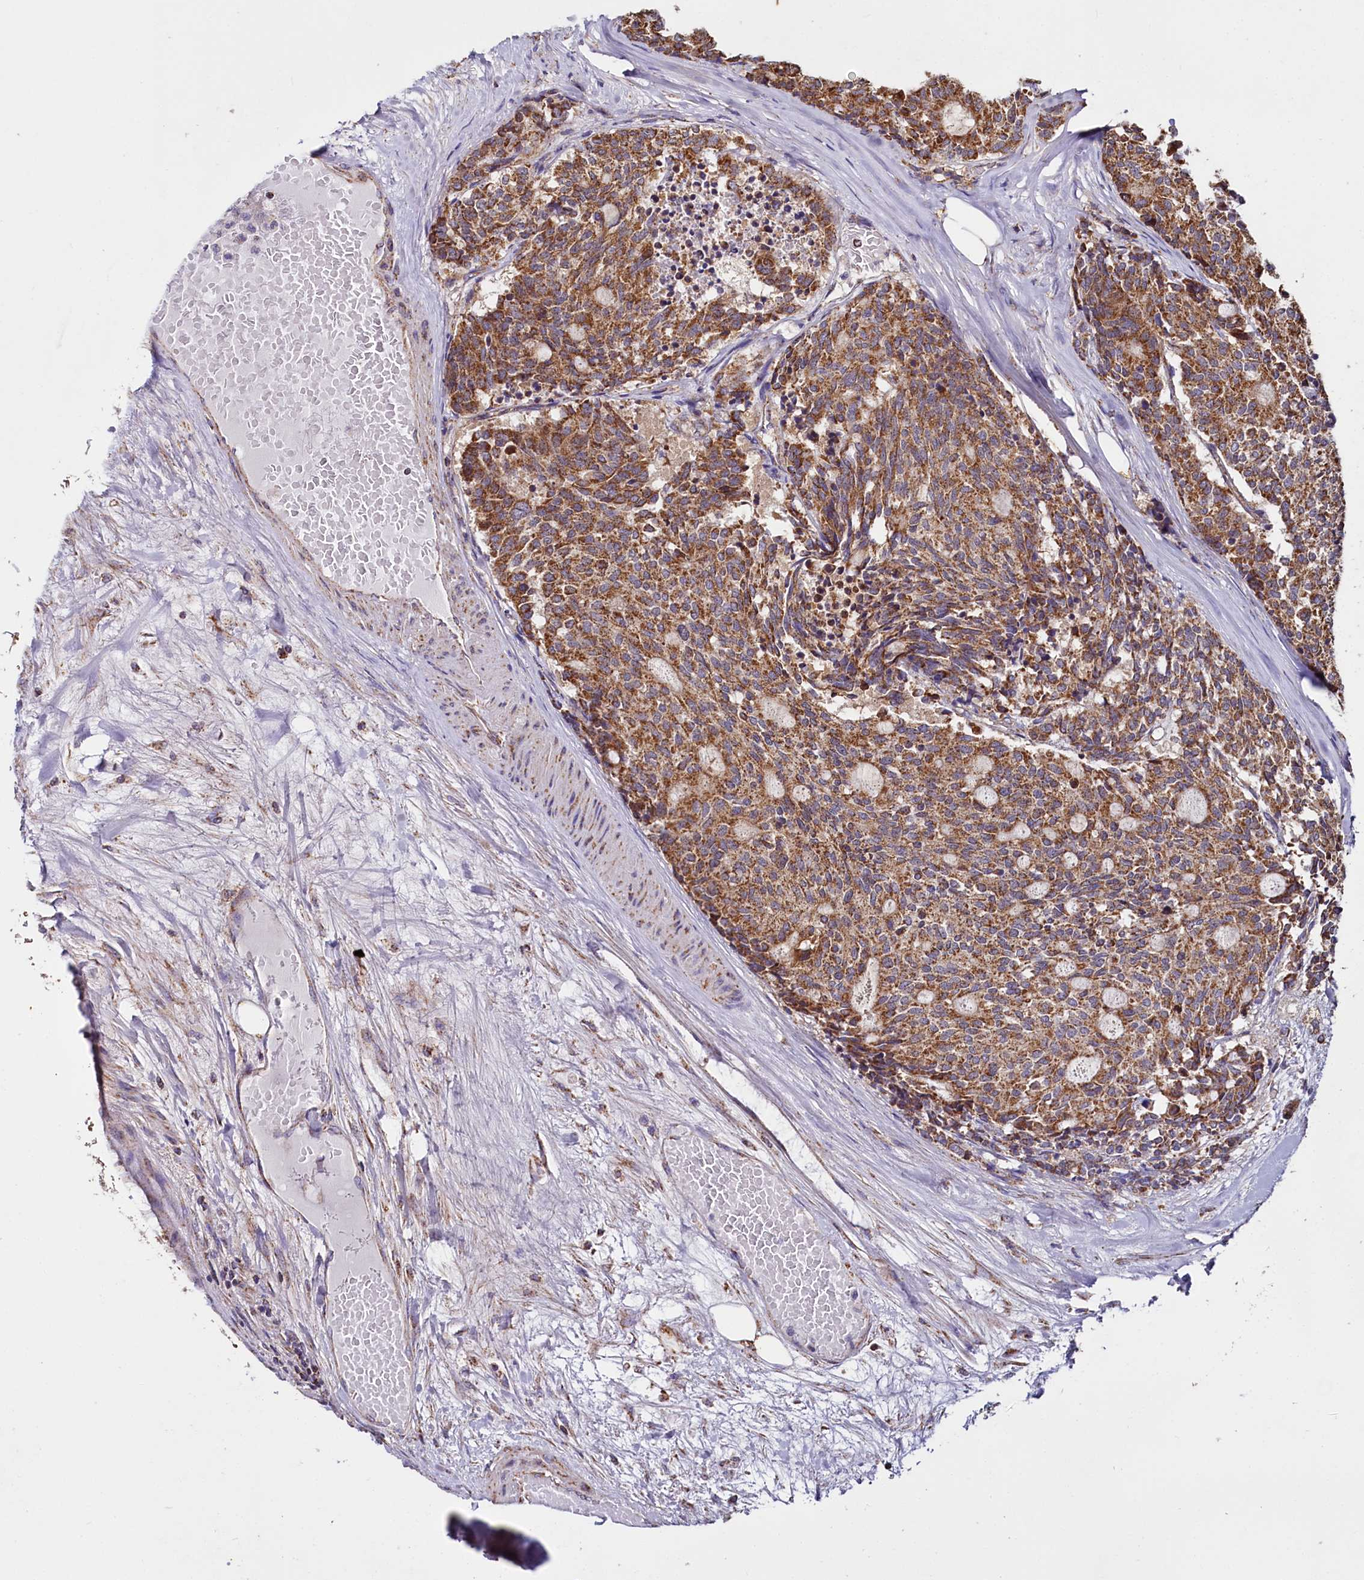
{"staining": {"intensity": "strong", "quantity": ">75%", "location": "cytoplasmic/membranous"}, "tissue": "carcinoid", "cell_type": "Tumor cells", "image_type": "cancer", "snomed": [{"axis": "morphology", "description": "Carcinoid, malignant, NOS"}, {"axis": "topography", "description": "Pancreas"}], "caption": "Immunohistochemical staining of malignant carcinoid reveals high levels of strong cytoplasmic/membranous expression in approximately >75% of tumor cells.", "gene": "NUDT15", "patient": {"sex": "female", "age": 54}}